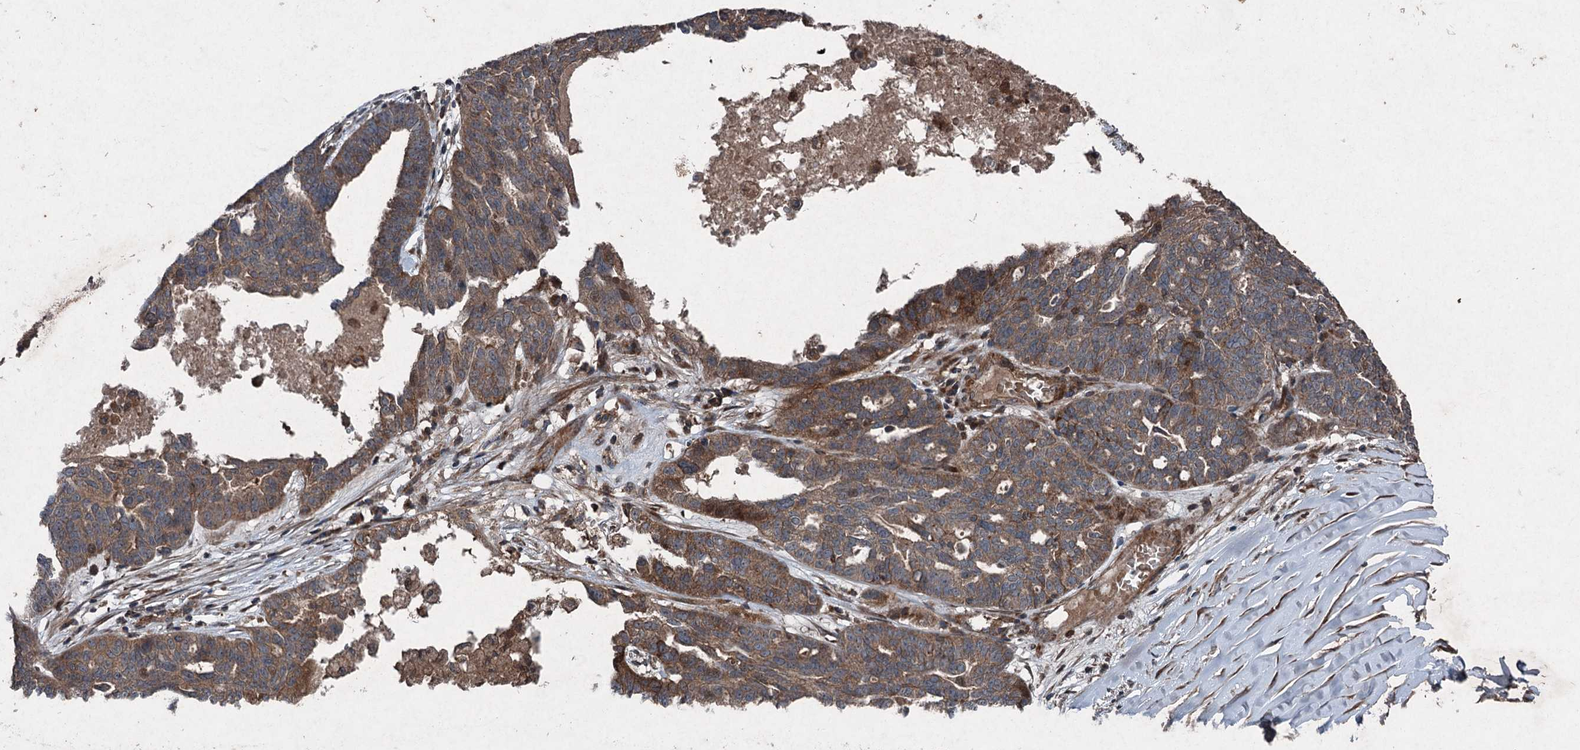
{"staining": {"intensity": "moderate", "quantity": ">75%", "location": "cytoplasmic/membranous"}, "tissue": "ovarian cancer", "cell_type": "Tumor cells", "image_type": "cancer", "snomed": [{"axis": "morphology", "description": "Cystadenocarcinoma, serous, NOS"}, {"axis": "topography", "description": "Ovary"}], "caption": "DAB immunohistochemical staining of human ovarian cancer reveals moderate cytoplasmic/membranous protein positivity in about >75% of tumor cells.", "gene": "ALAS1", "patient": {"sex": "female", "age": 59}}